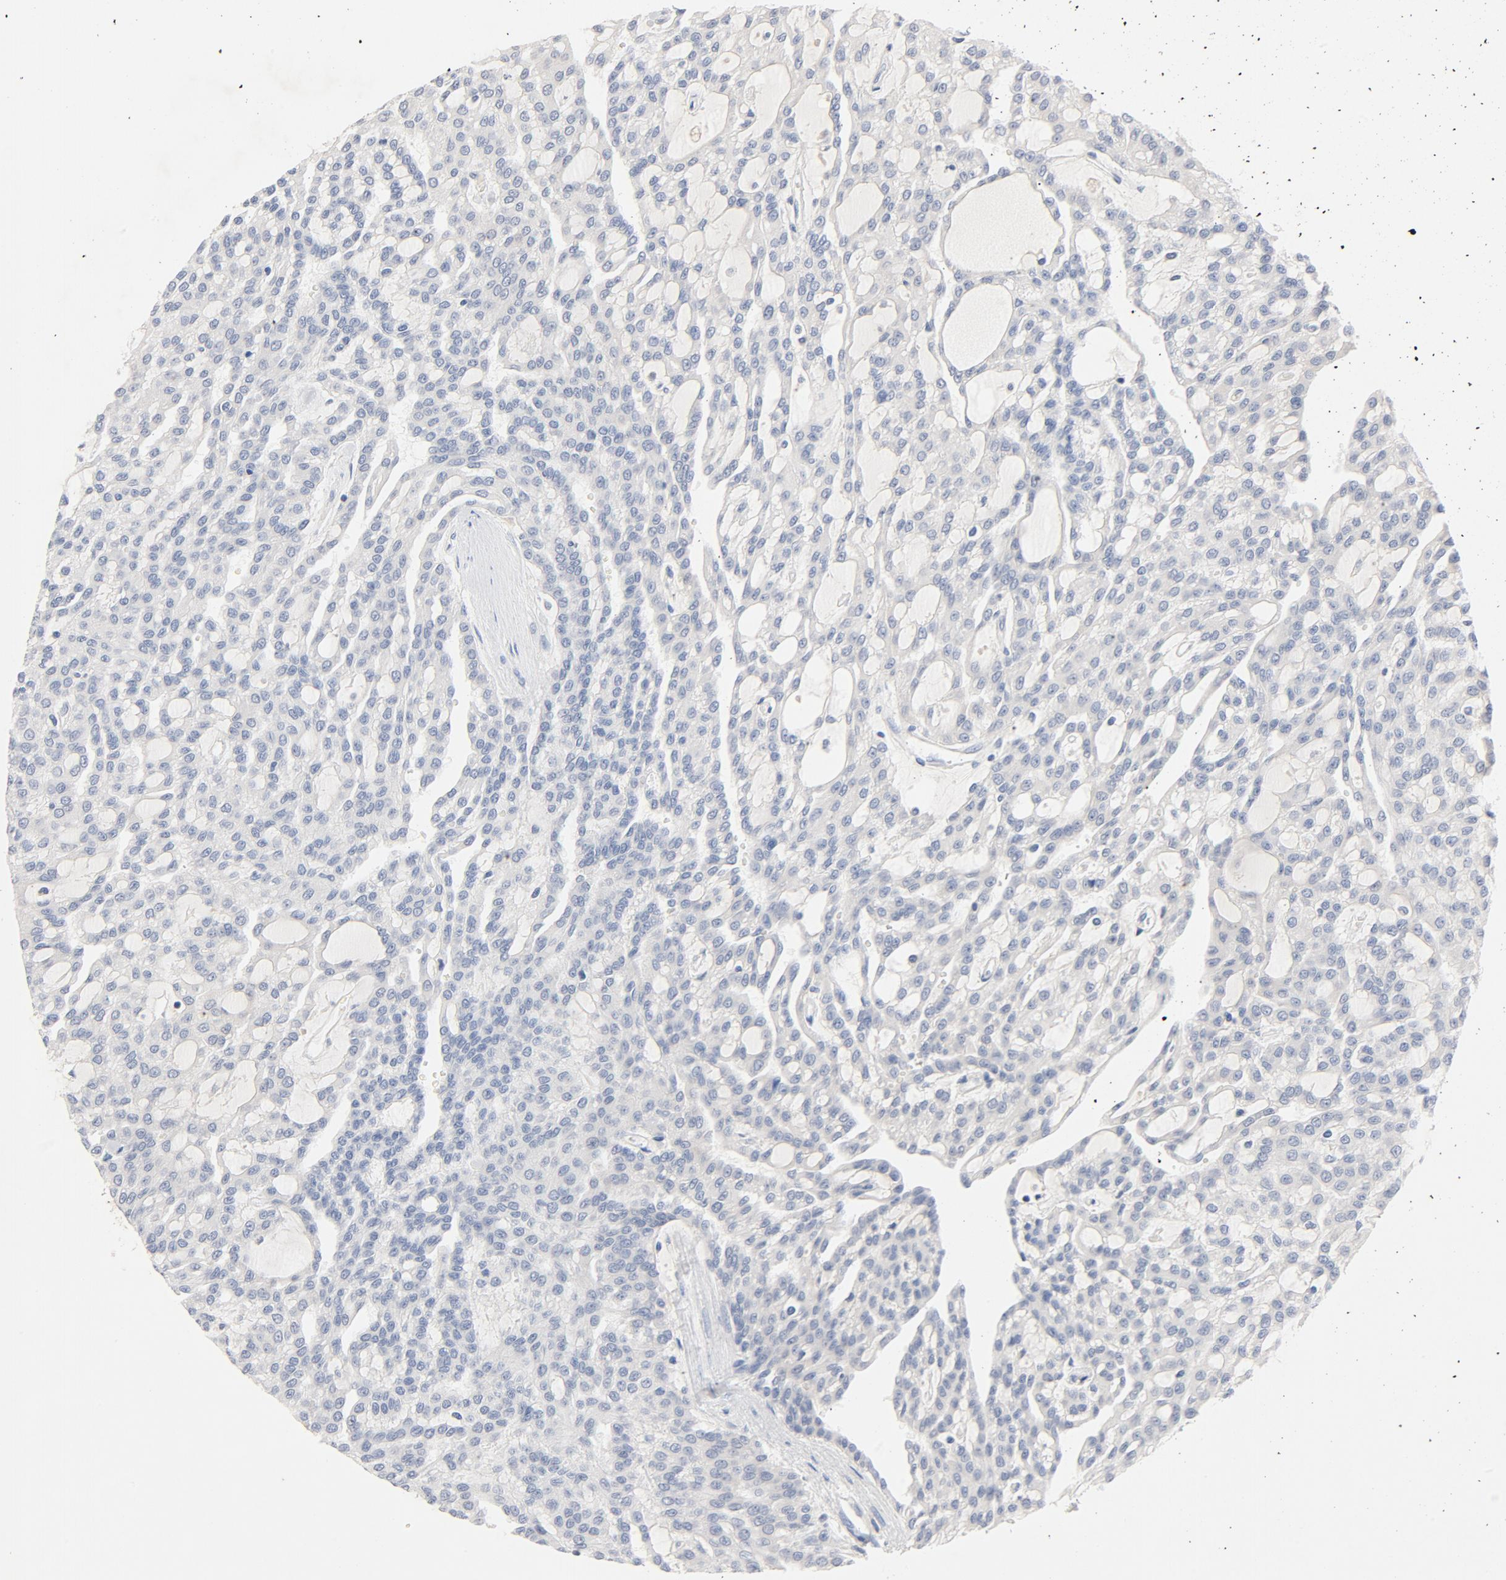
{"staining": {"intensity": "negative", "quantity": "none", "location": "none"}, "tissue": "renal cancer", "cell_type": "Tumor cells", "image_type": "cancer", "snomed": [{"axis": "morphology", "description": "Adenocarcinoma, NOS"}, {"axis": "topography", "description": "Kidney"}], "caption": "Tumor cells are negative for protein expression in human adenocarcinoma (renal). Brightfield microscopy of immunohistochemistry (IHC) stained with DAB (3,3'-diaminobenzidine) (brown) and hematoxylin (blue), captured at high magnification.", "gene": "STAT1", "patient": {"sex": "male", "age": 63}}